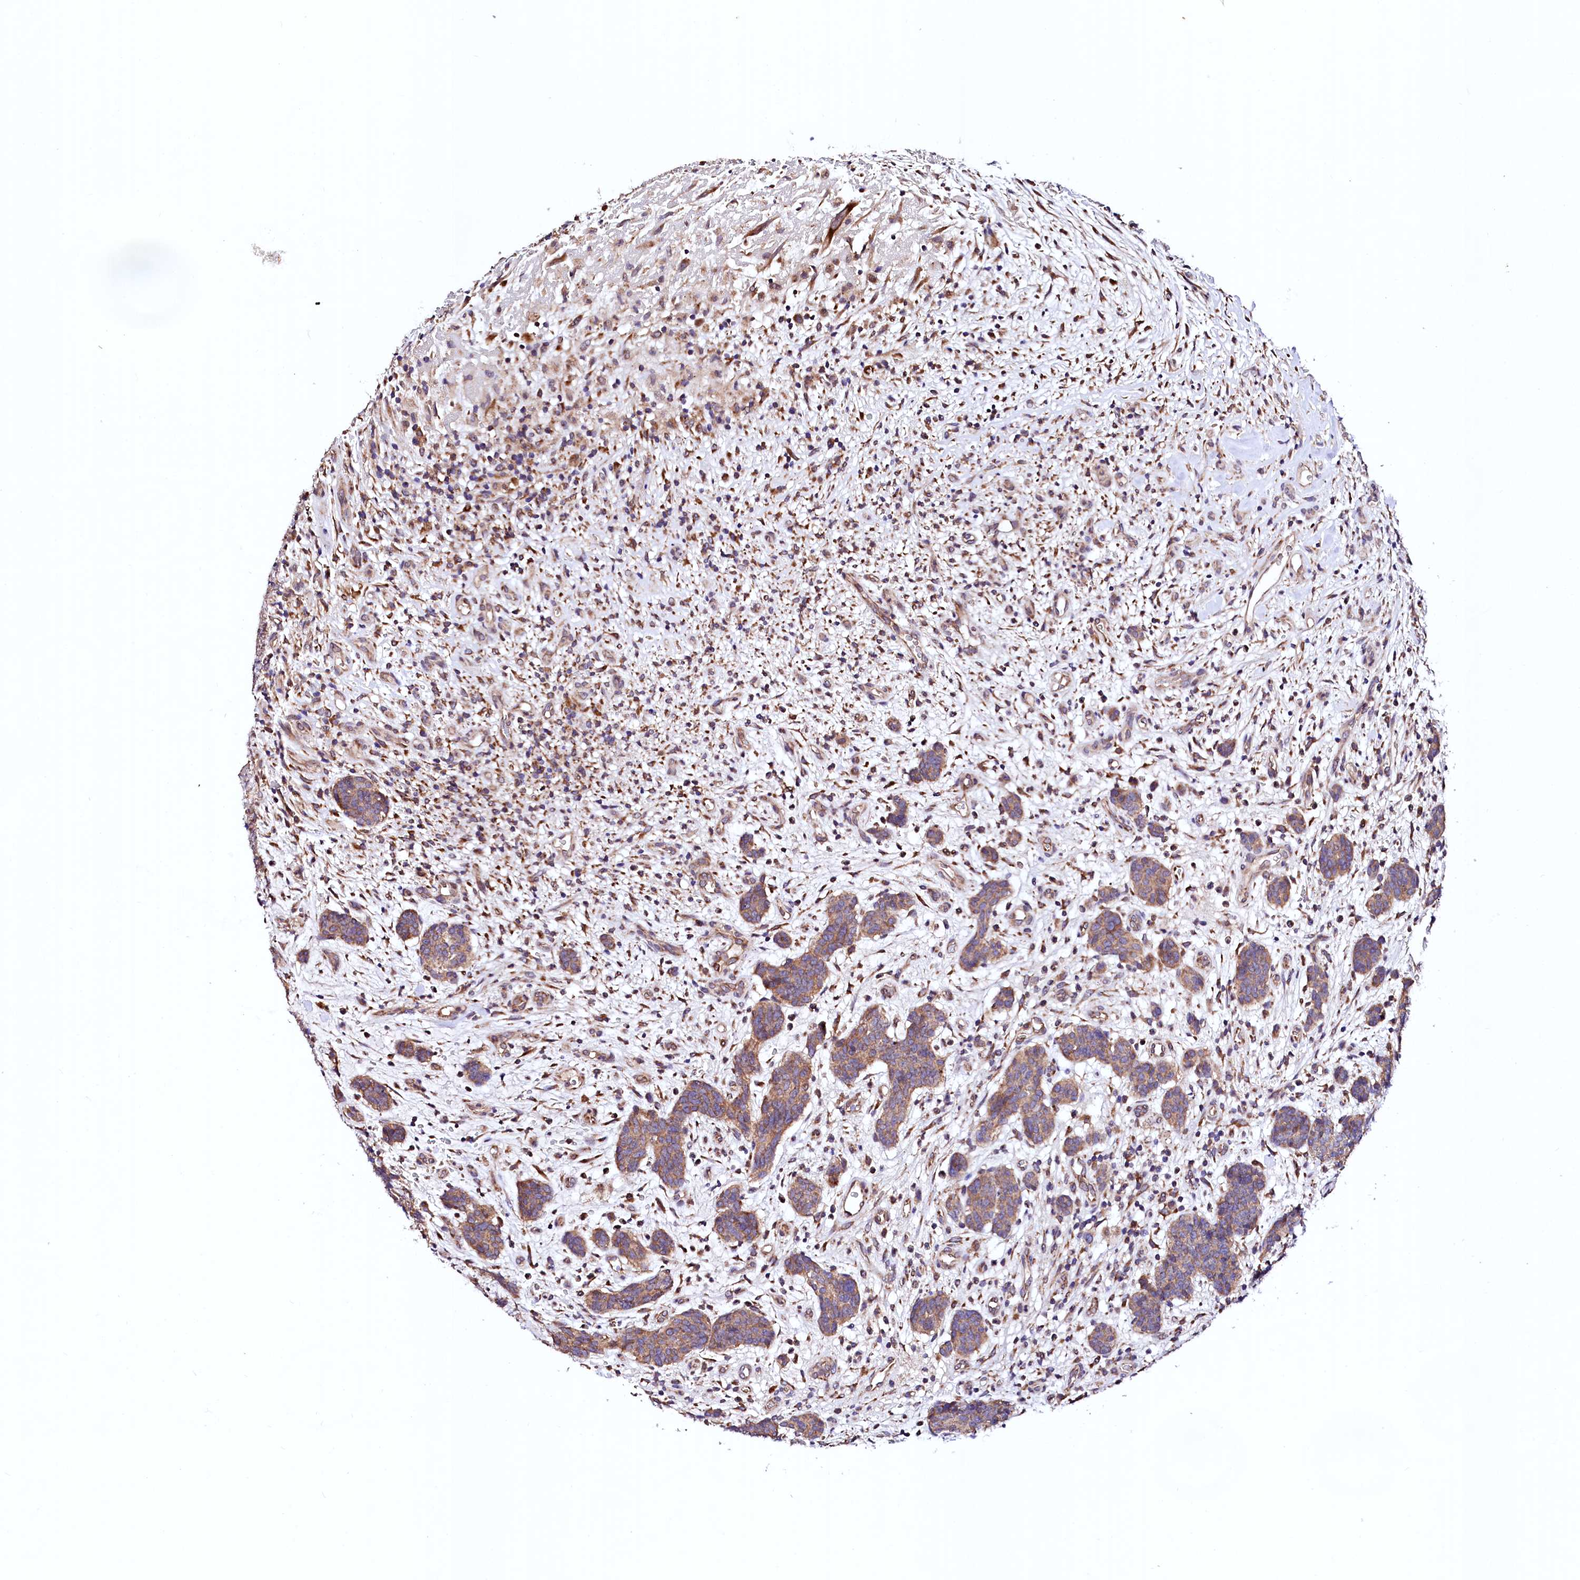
{"staining": {"intensity": "moderate", "quantity": ">75%", "location": "cytoplasmic/membranous"}, "tissue": "carcinoid", "cell_type": "Tumor cells", "image_type": "cancer", "snomed": [{"axis": "morphology", "description": "Carcinoid, malignant, NOS"}, {"axis": "topography", "description": "Lung"}], "caption": "Immunohistochemical staining of human carcinoid demonstrates medium levels of moderate cytoplasmic/membranous positivity in about >75% of tumor cells.", "gene": "UBE3C", "patient": {"sex": "female", "age": 46}}